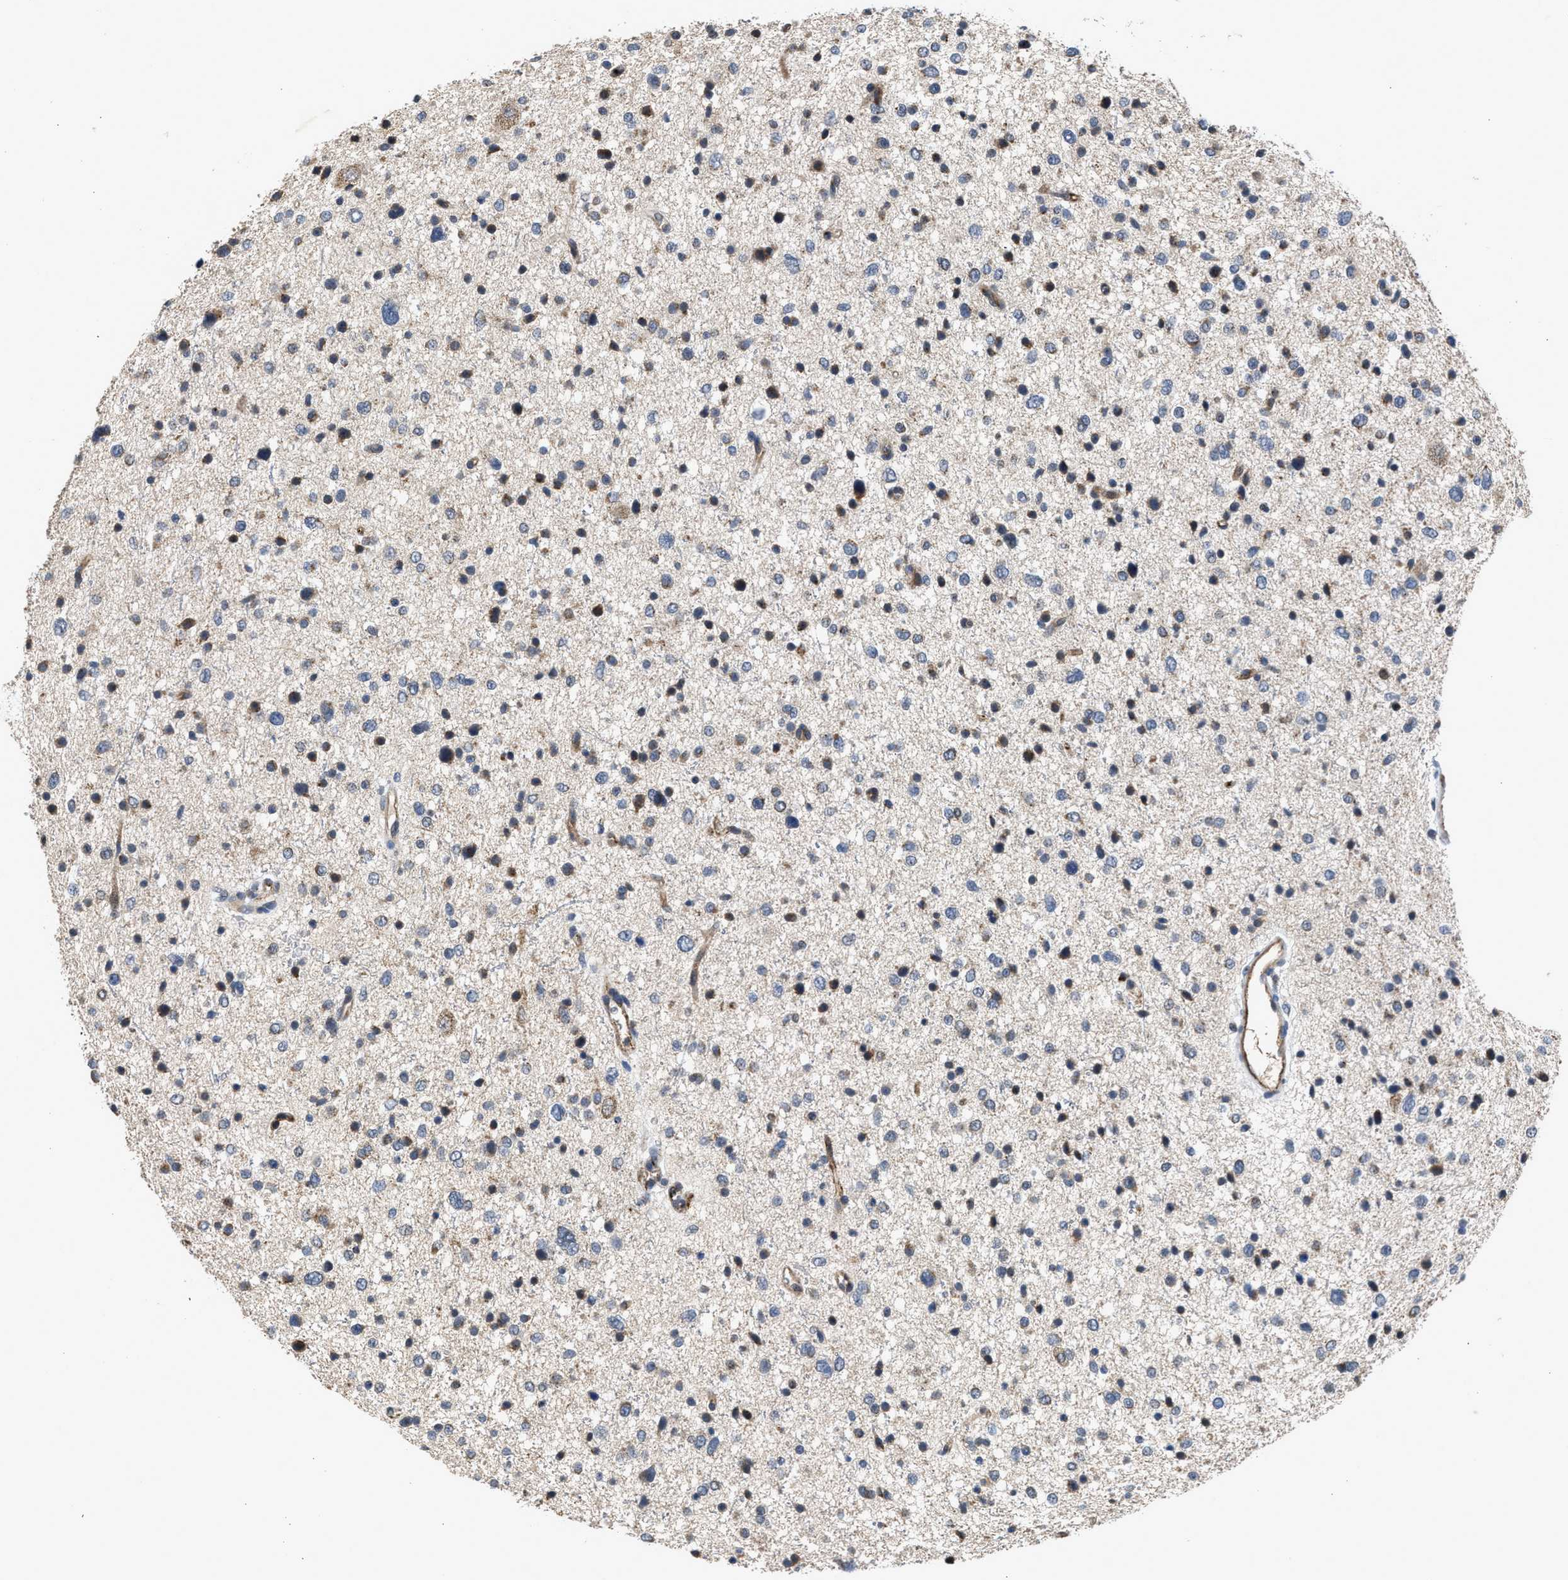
{"staining": {"intensity": "weak", "quantity": "<25%", "location": "cytoplasmic/membranous"}, "tissue": "glioma", "cell_type": "Tumor cells", "image_type": "cancer", "snomed": [{"axis": "morphology", "description": "Glioma, malignant, Low grade"}, {"axis": "topography", "description": "Brain"}], "caption": "Immunohistochemistry (IHC) histopathology image of neoplastic tissue: human glioma stained with DAB (3,3'-diaminobenzidine) shows no significant protein expression in tumor cells.", "gene": "PIM1", "patient": {"sex": "female", "age": 37}}